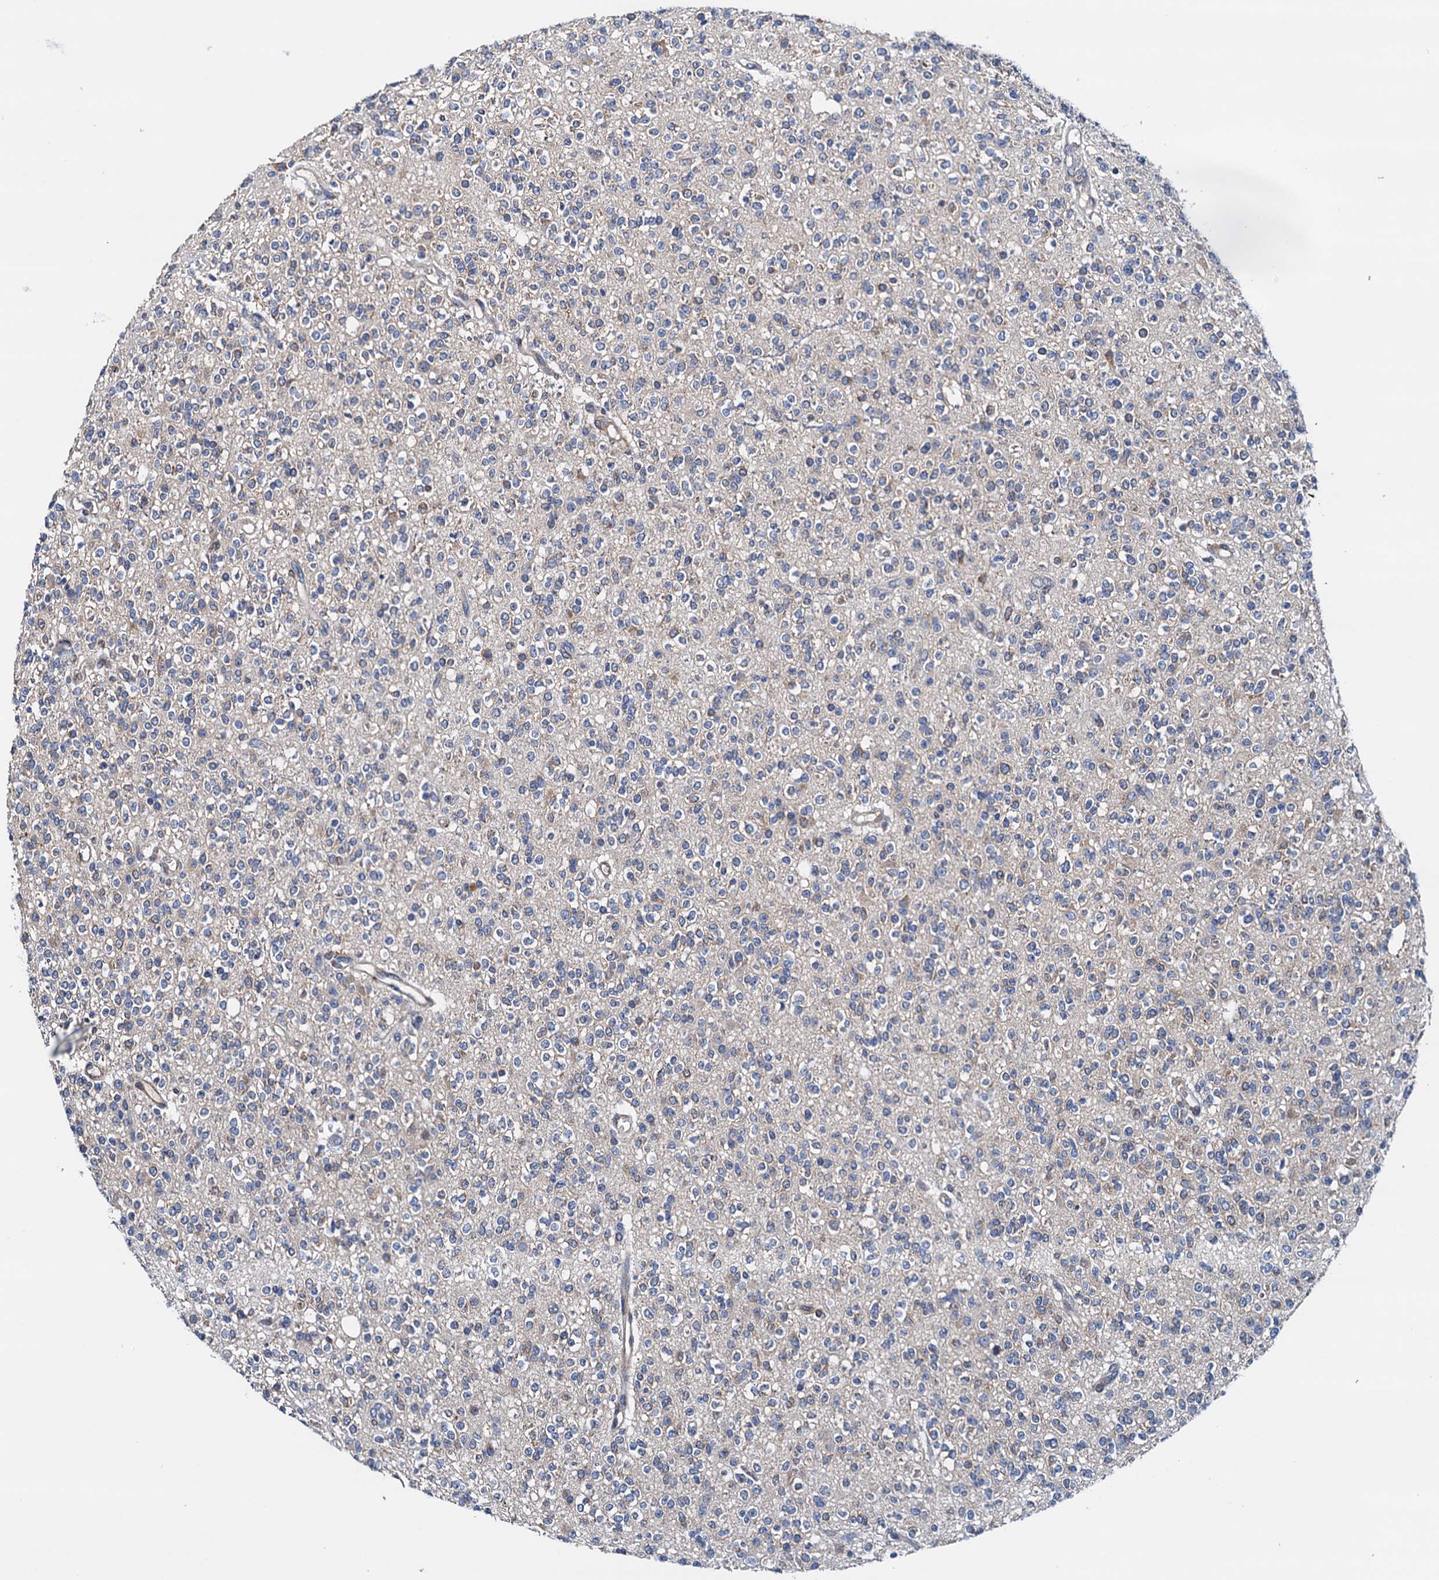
{"staining": {"intensity": "negative", "quantity": "none", "location": "none"}, "tissue": "glioma", "cell_type": "Tumor cells", "image_type": "cancer", "snomed": [{"axis": "morphology", "description": "Glioma, malignant, High grade"}, {"axis": "topography", "description": "Brain"}], "caption": "Photomicrograph shows no significant protein positivity in tumor cells of malignant glioma (high-grade).", "gene": "RASSF9", "patient": {"sex": "male", "age": 34}}